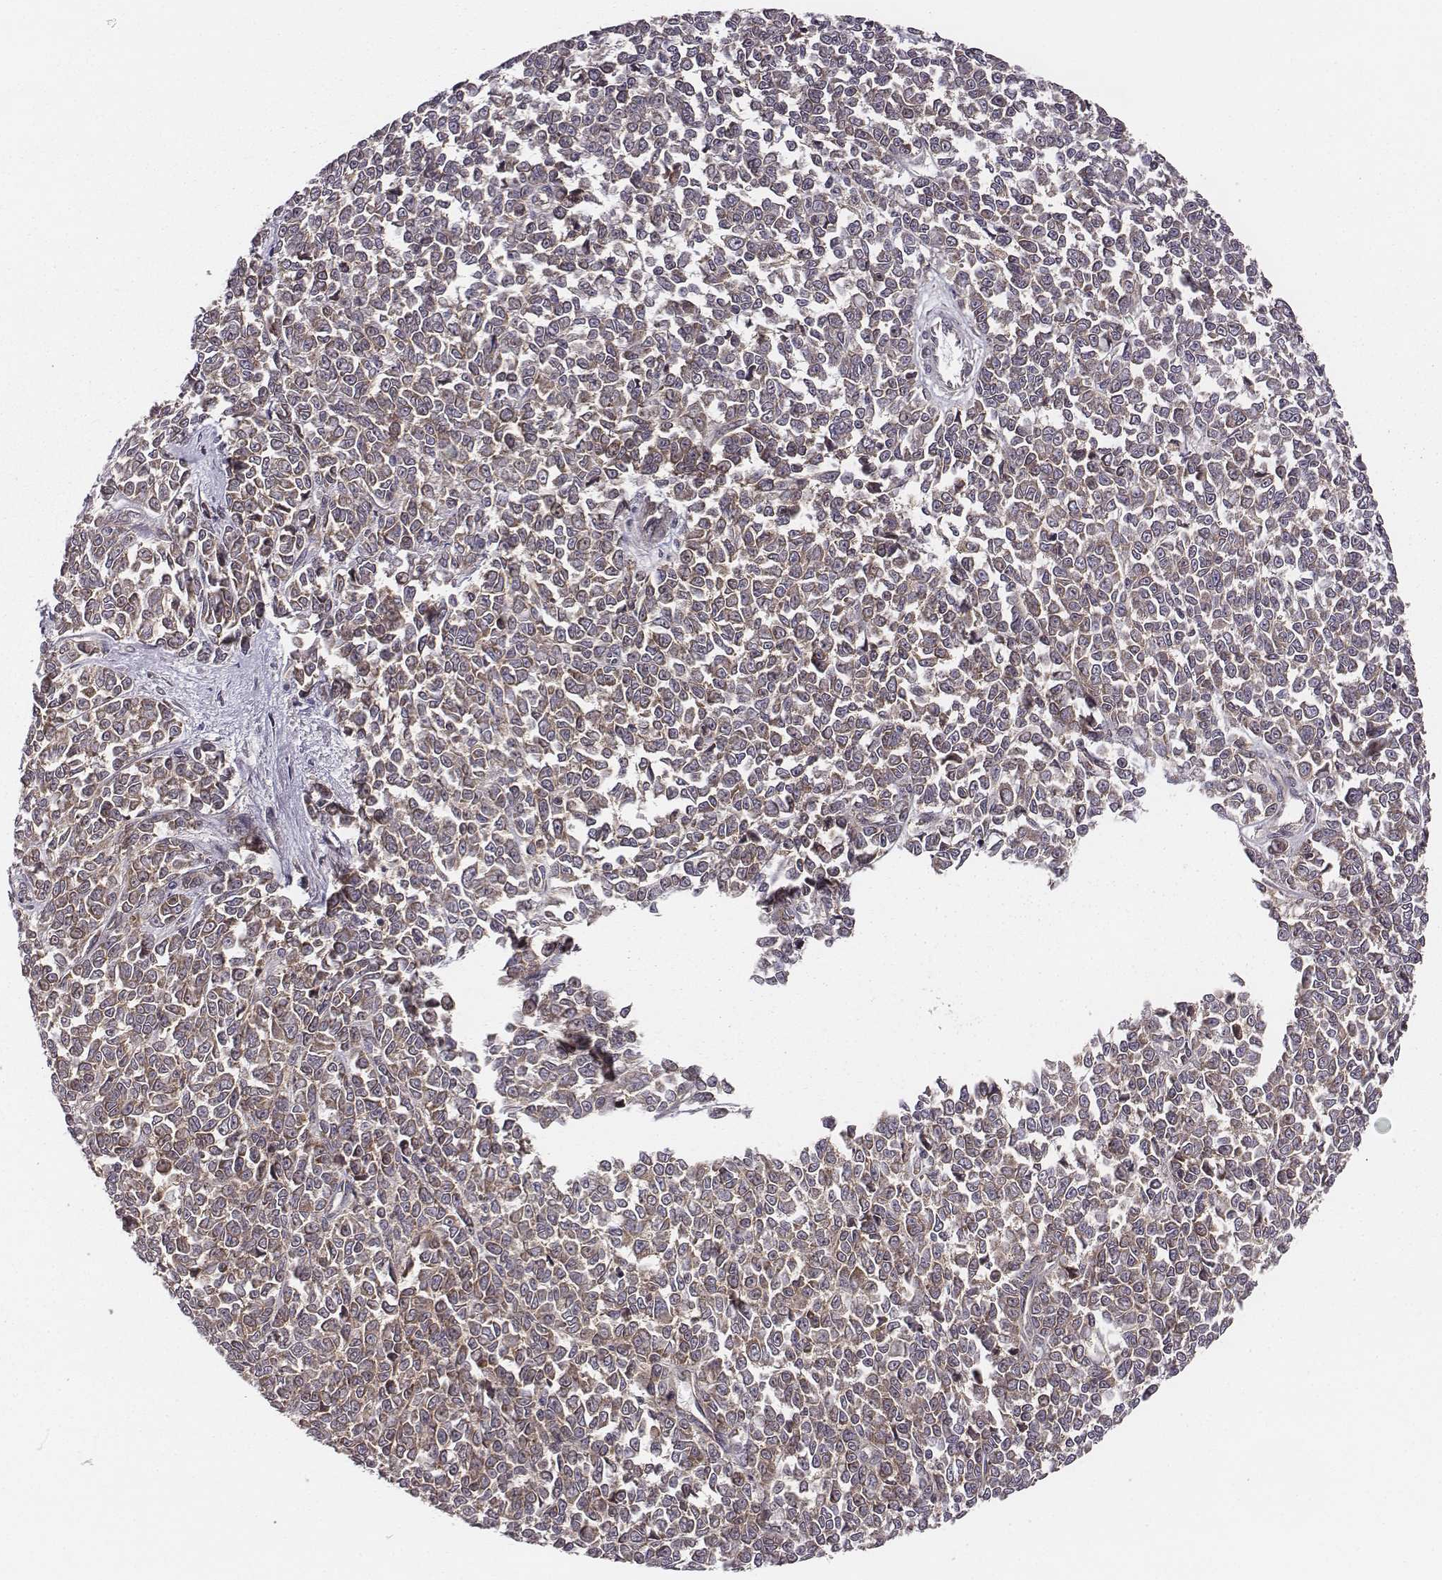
{"staining": {"intensity": "moderate", "quantity": ">75%", "location": "cytoplasmic/membranous"}, "tissue": "melanoma", "cell_type": "Tumor cells", "image_type": "cancer", "snomed": [{"axis": "morphology", "description": "Malignant melanoma, NOS"}, {"axis": "topography", "description": "Skin"}], "caption": "High-power microscopy captured an immunohistochemistry (IHC) photomicrograph of melanoma, revealing moderate cytoplasmic/membranous staining in about >75% of tumor cells.", "gene": "VPS26A", "patient": {"sex": "female", "age": 95}}